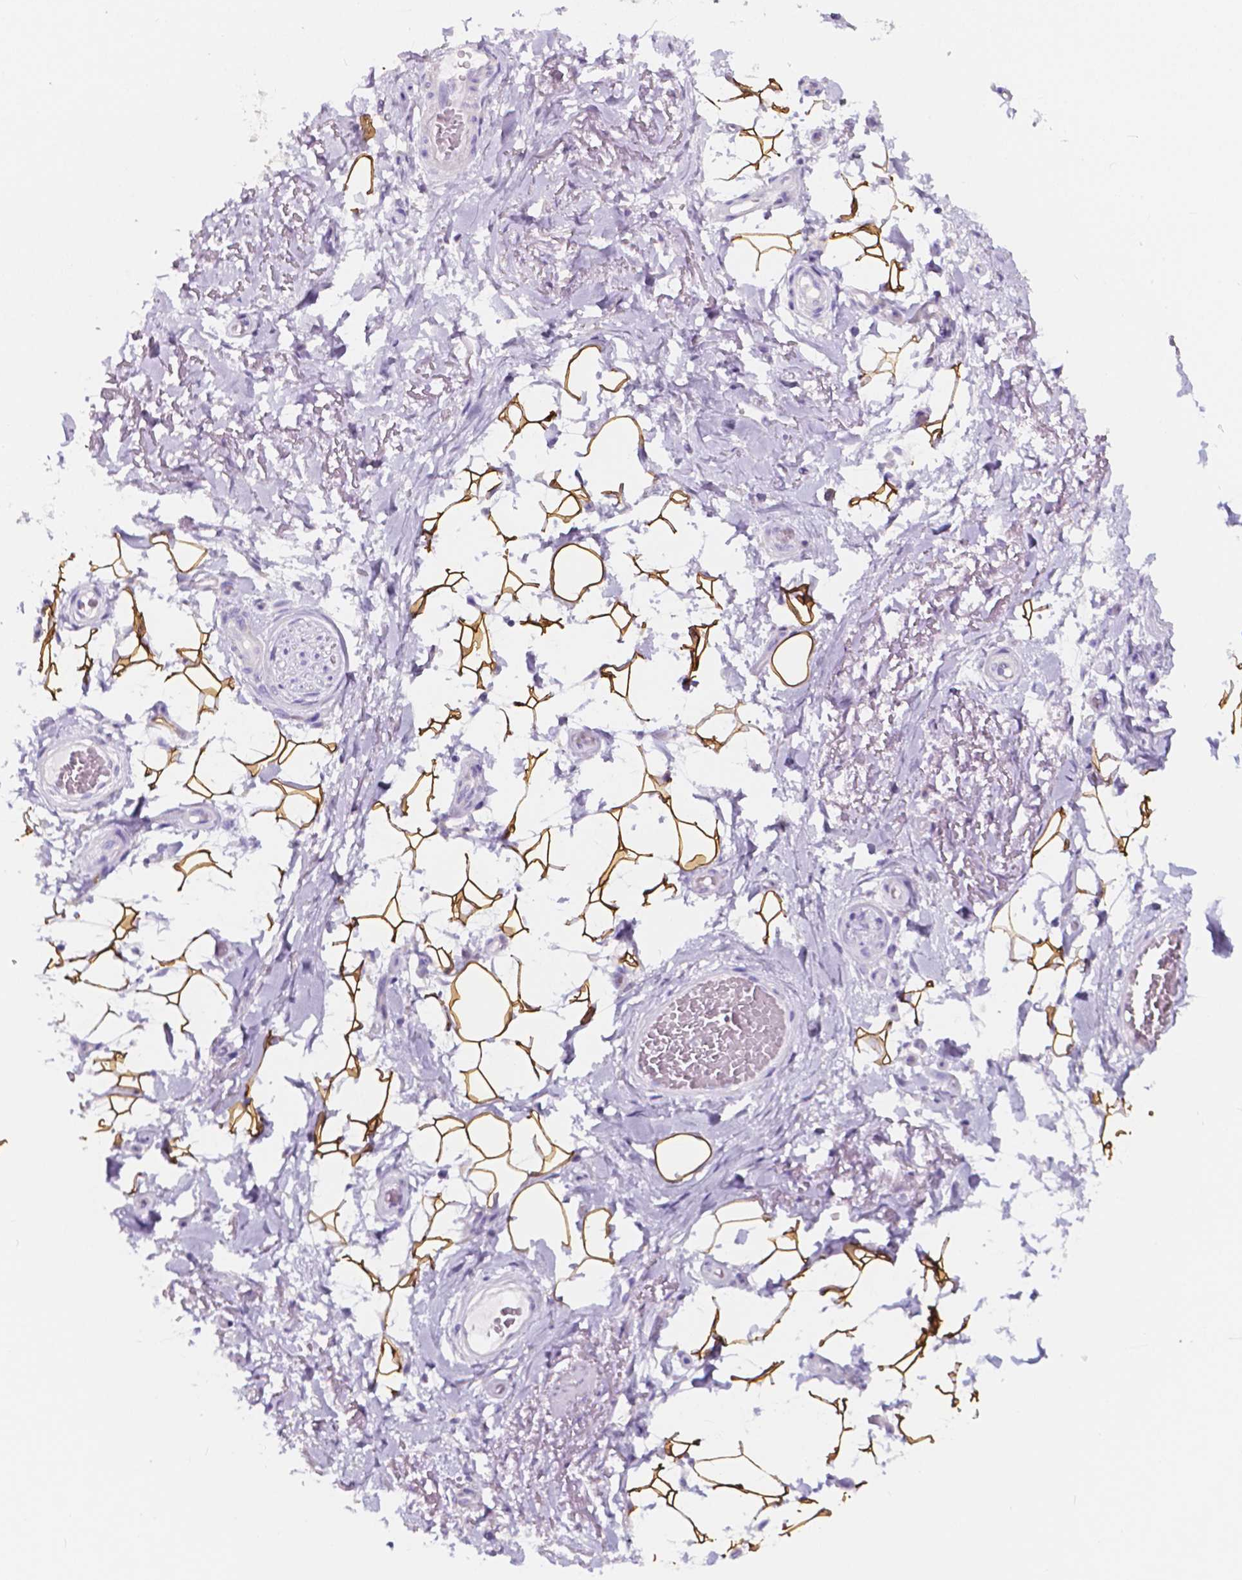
{"staining": {"intensity": "moderate", "quantity": ">75%", "location": "cytoplasmic/membranous"}, "tissue": "adipose tissue", "cell_type": "Adipocytes", "image_type": "normal", "snomed": [{"axis": "morphology", "description": "Normal tissue, NOS"}, {"axis": "topography", "description": "Anal"}, {"axis": "topography", "description": "Peripheral nerve tissue"}], "caption": "Adipose tissue was stained to show a protein in brown. There is medium levels of moderate cytoplasmic/membranous positivity in about >75% of adipocytes. (brown staining indicates protein expression, while blue staining denotes nuclei).", "gene": "CLSTN2", "patient": {"sex": "male", "age": 53}}